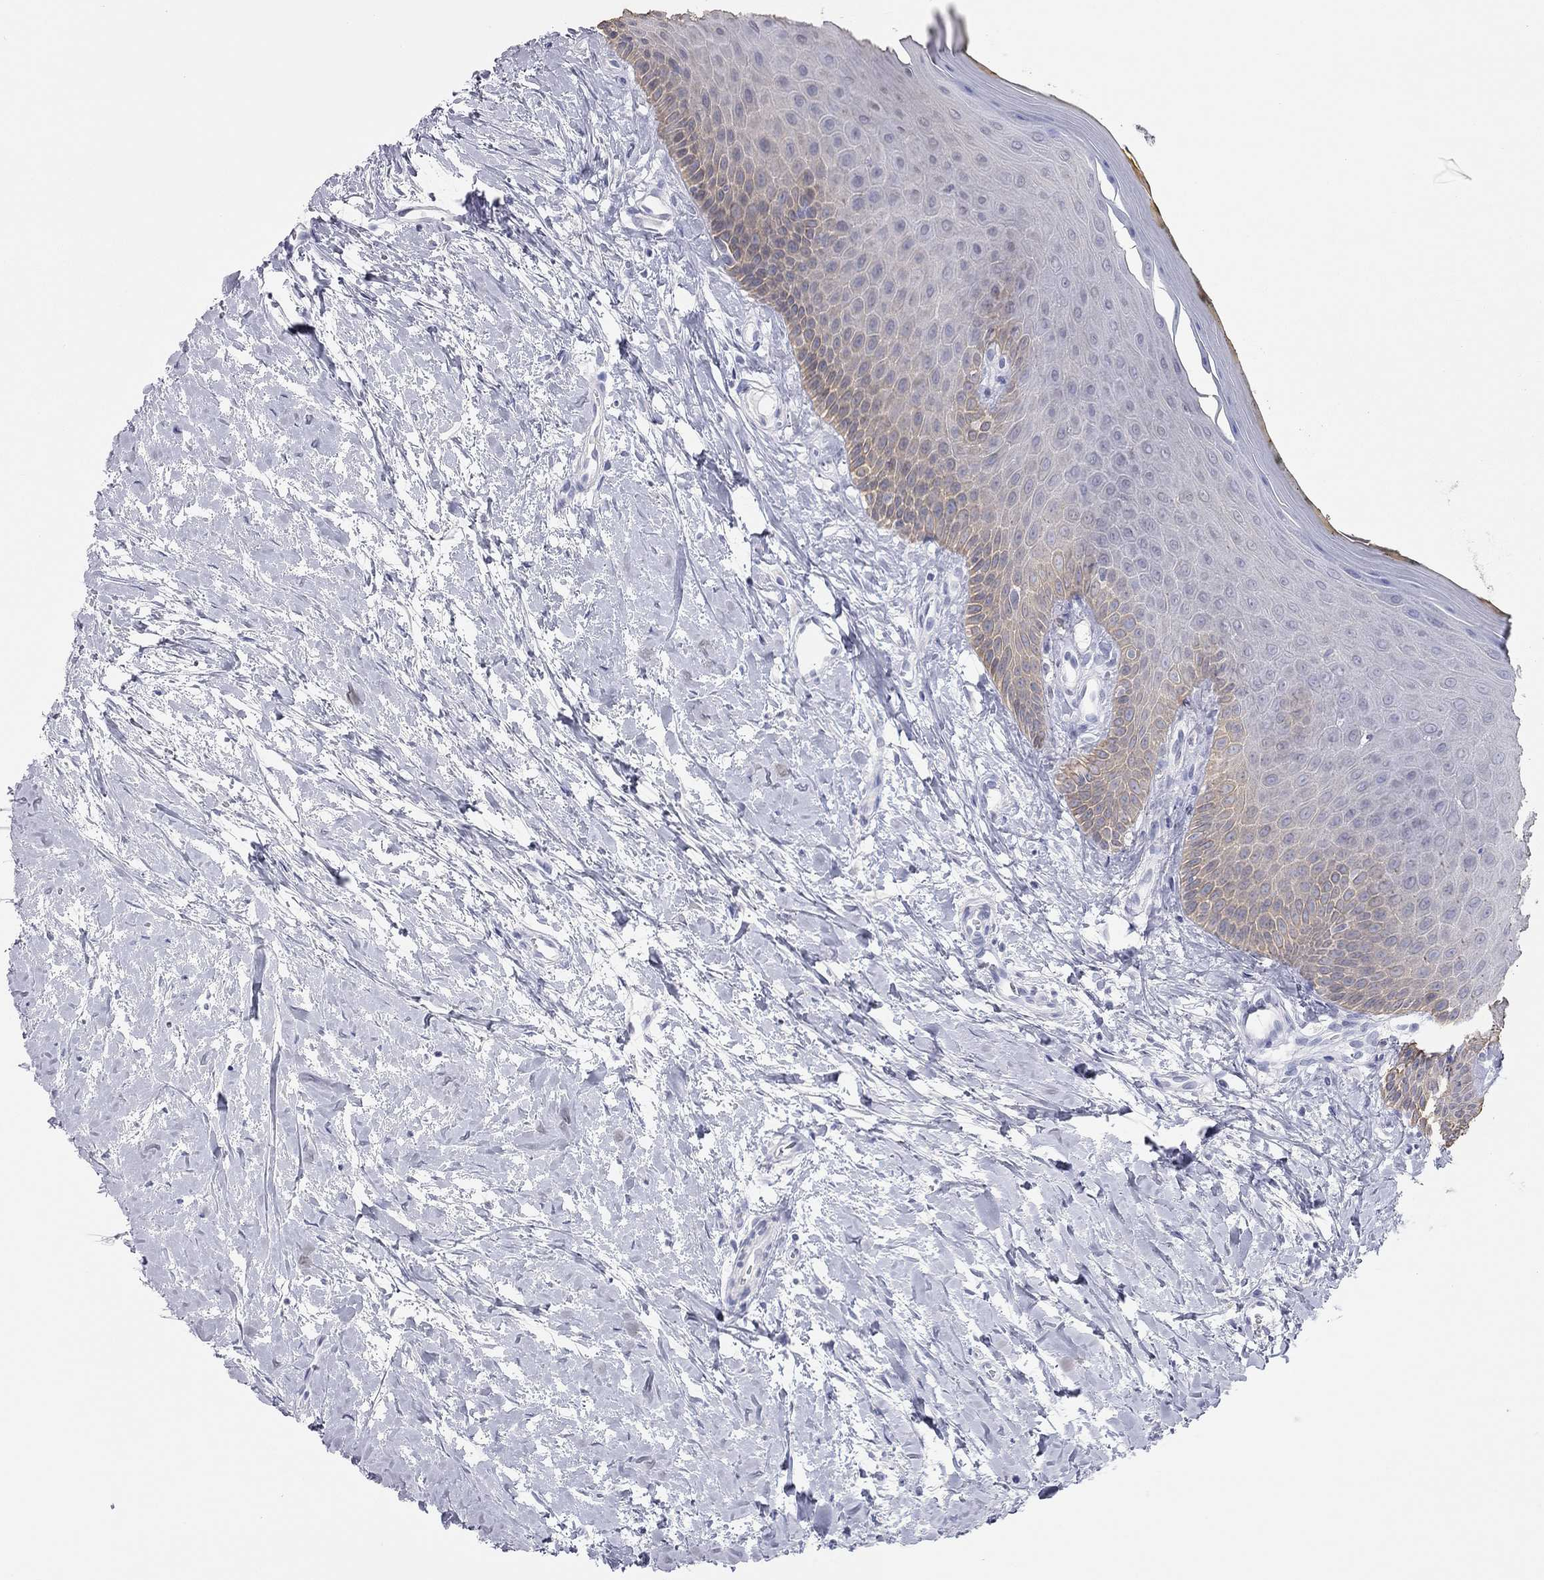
{"staining": {"intensity": "negative", "quantity": "none", "location": "none"}, "tissue": "oral mucosa", "cell_type": "Squamous epithelial cells", "image_type": "normal", "snomed": [{"axis": "morphology", "description": "Normal tissue, NOS"}, {"axis": "topography", "description": "Oral tissue"}], "caption": "DAB immunohistochemical staining of benign human oral mucosa demonstrates no significant expression in squamous epithelial cells.", "gene": "AK8", "patient": {"sex": "female", "age": 43}}